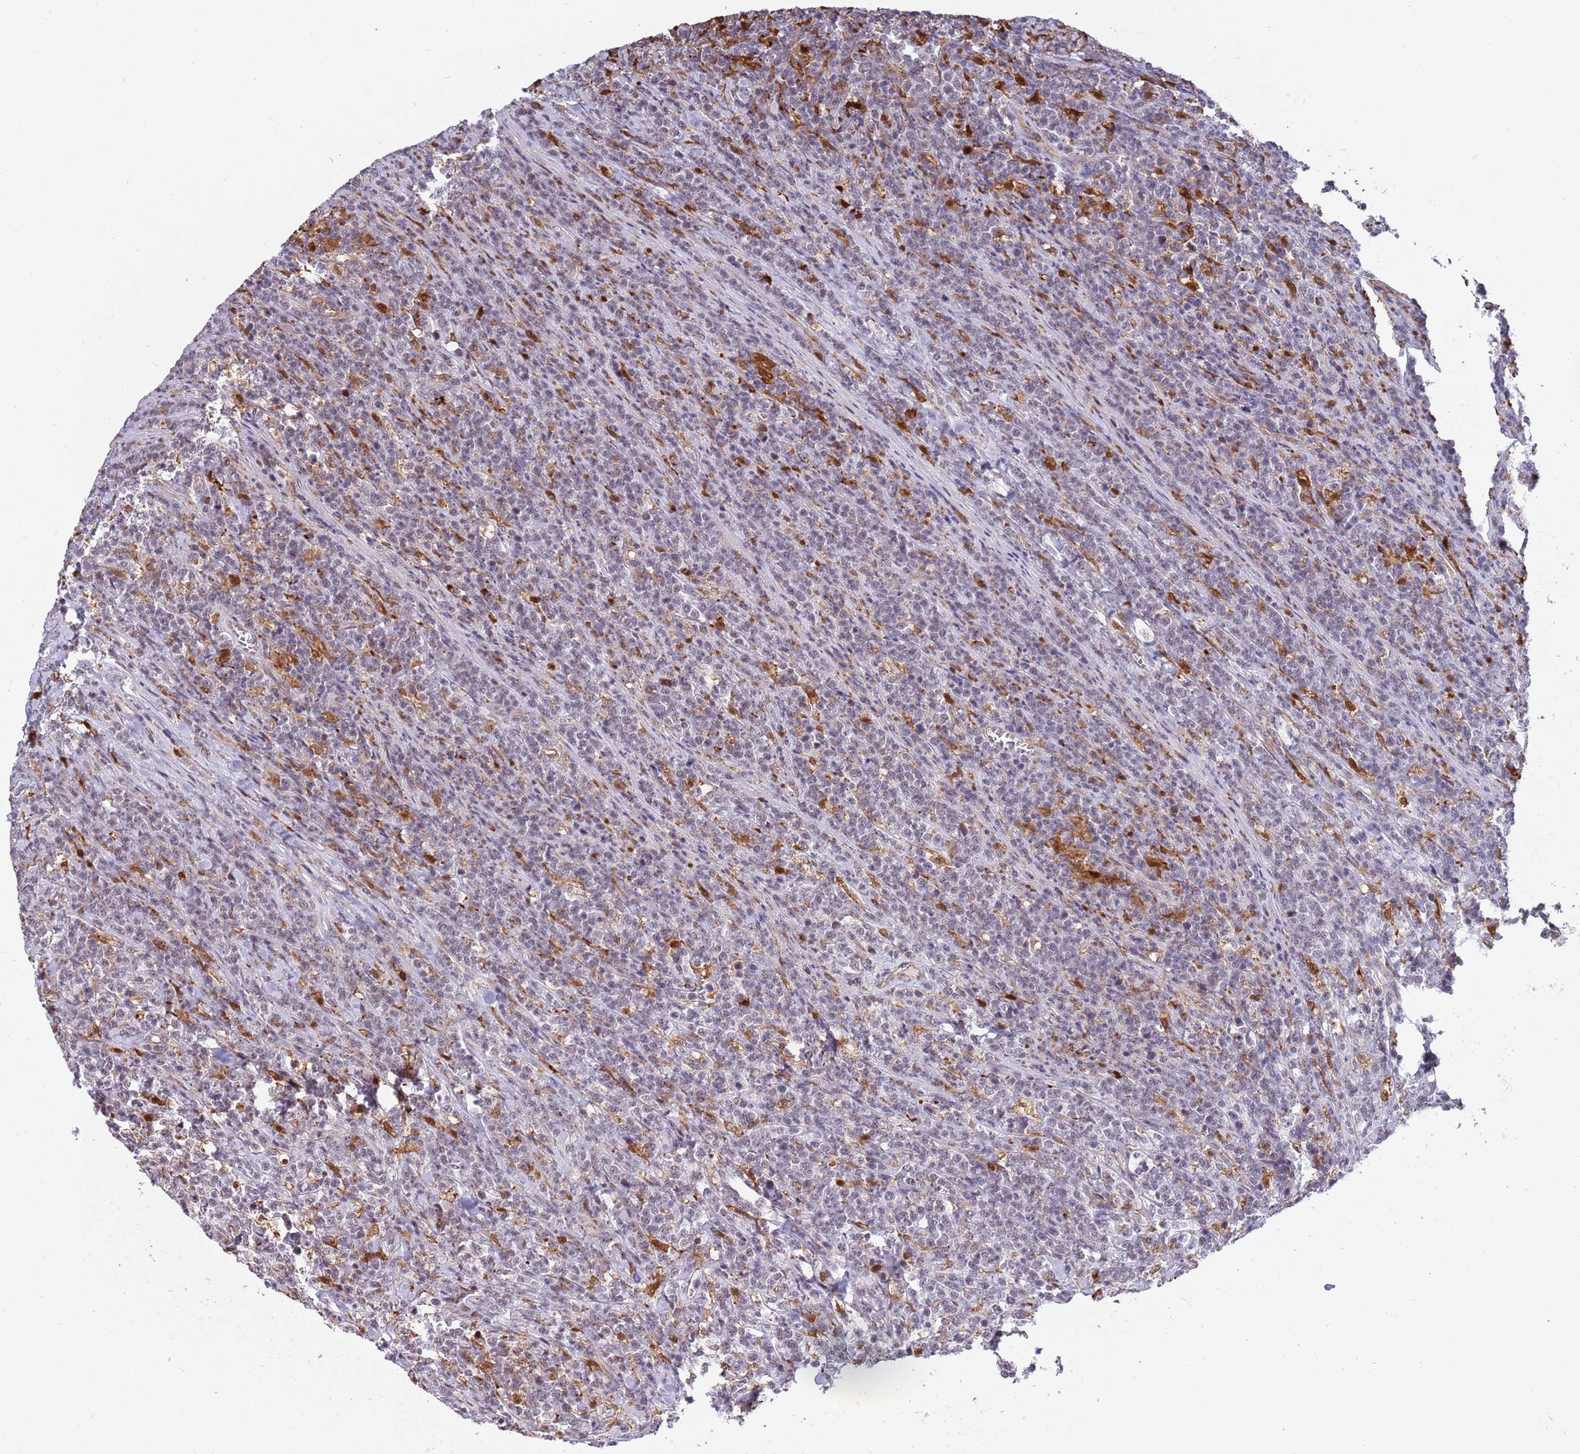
{"staining": {"intensity": "negative", "quantity": "none", "location": "none"}, "tissue": "lymphoma", "cell_type": "Tumor cells", "image_type": "cancer", "snomed": [{"axis": "morphology", "description": "Malignant lymphoma, non-Hodgkin's type, High grade"}, {"axis": "topography", "description": "Small intestine"}], "caption": "Immunohistochemistry (IHC) micrograph of human high-grade malignant lymphoma, non-Hodgkin's type stained for a protein (brown), which demonstrates no staining in tumor cells. (Immunohistochemistry, brightfield microscopy, high magnification).", "gene": "CCNJL", "patient": {"sex": "male", "age": 8}}